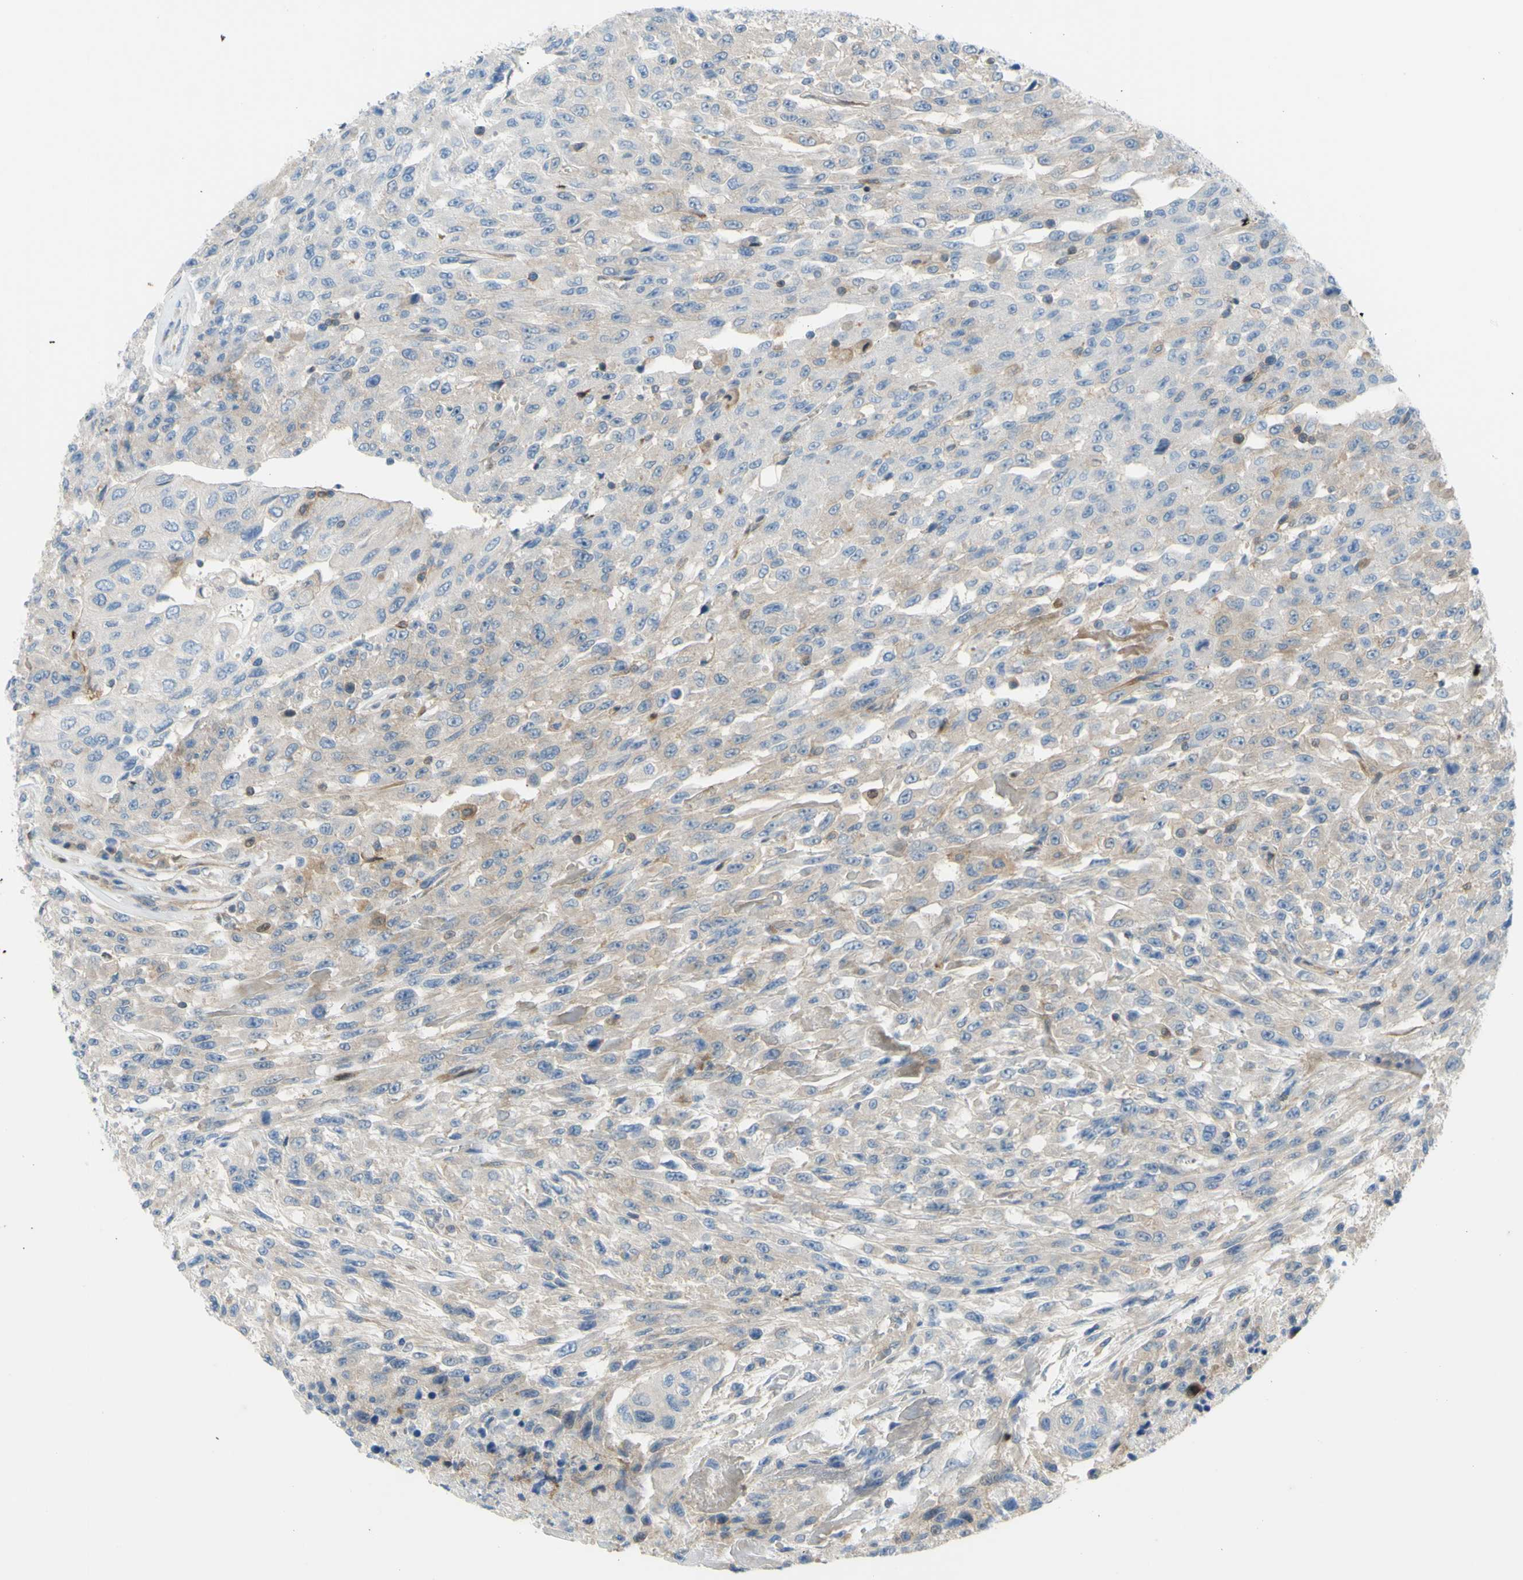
{"staining": {"intensity": "weak", "quantity": "<25%", "location": "cytoplasmic/membranous"}, "tissue": "urothelial cancer", "cell_type": "Tumor cells", "image_type": "cancer", "snomed": [{"axis": "morphology", "description": "Urothelial carcinoma, High grade"}, {"axis": "topography", "description": "Urinary bladder"}], "caption": "IHC histopathology image of neoplastic tissue: human urothelial cancer stained with DAB displays no significant protein staining in tumor cells.", "gene": "PAK2", "patient": {"sex": "male", "age": 66}}